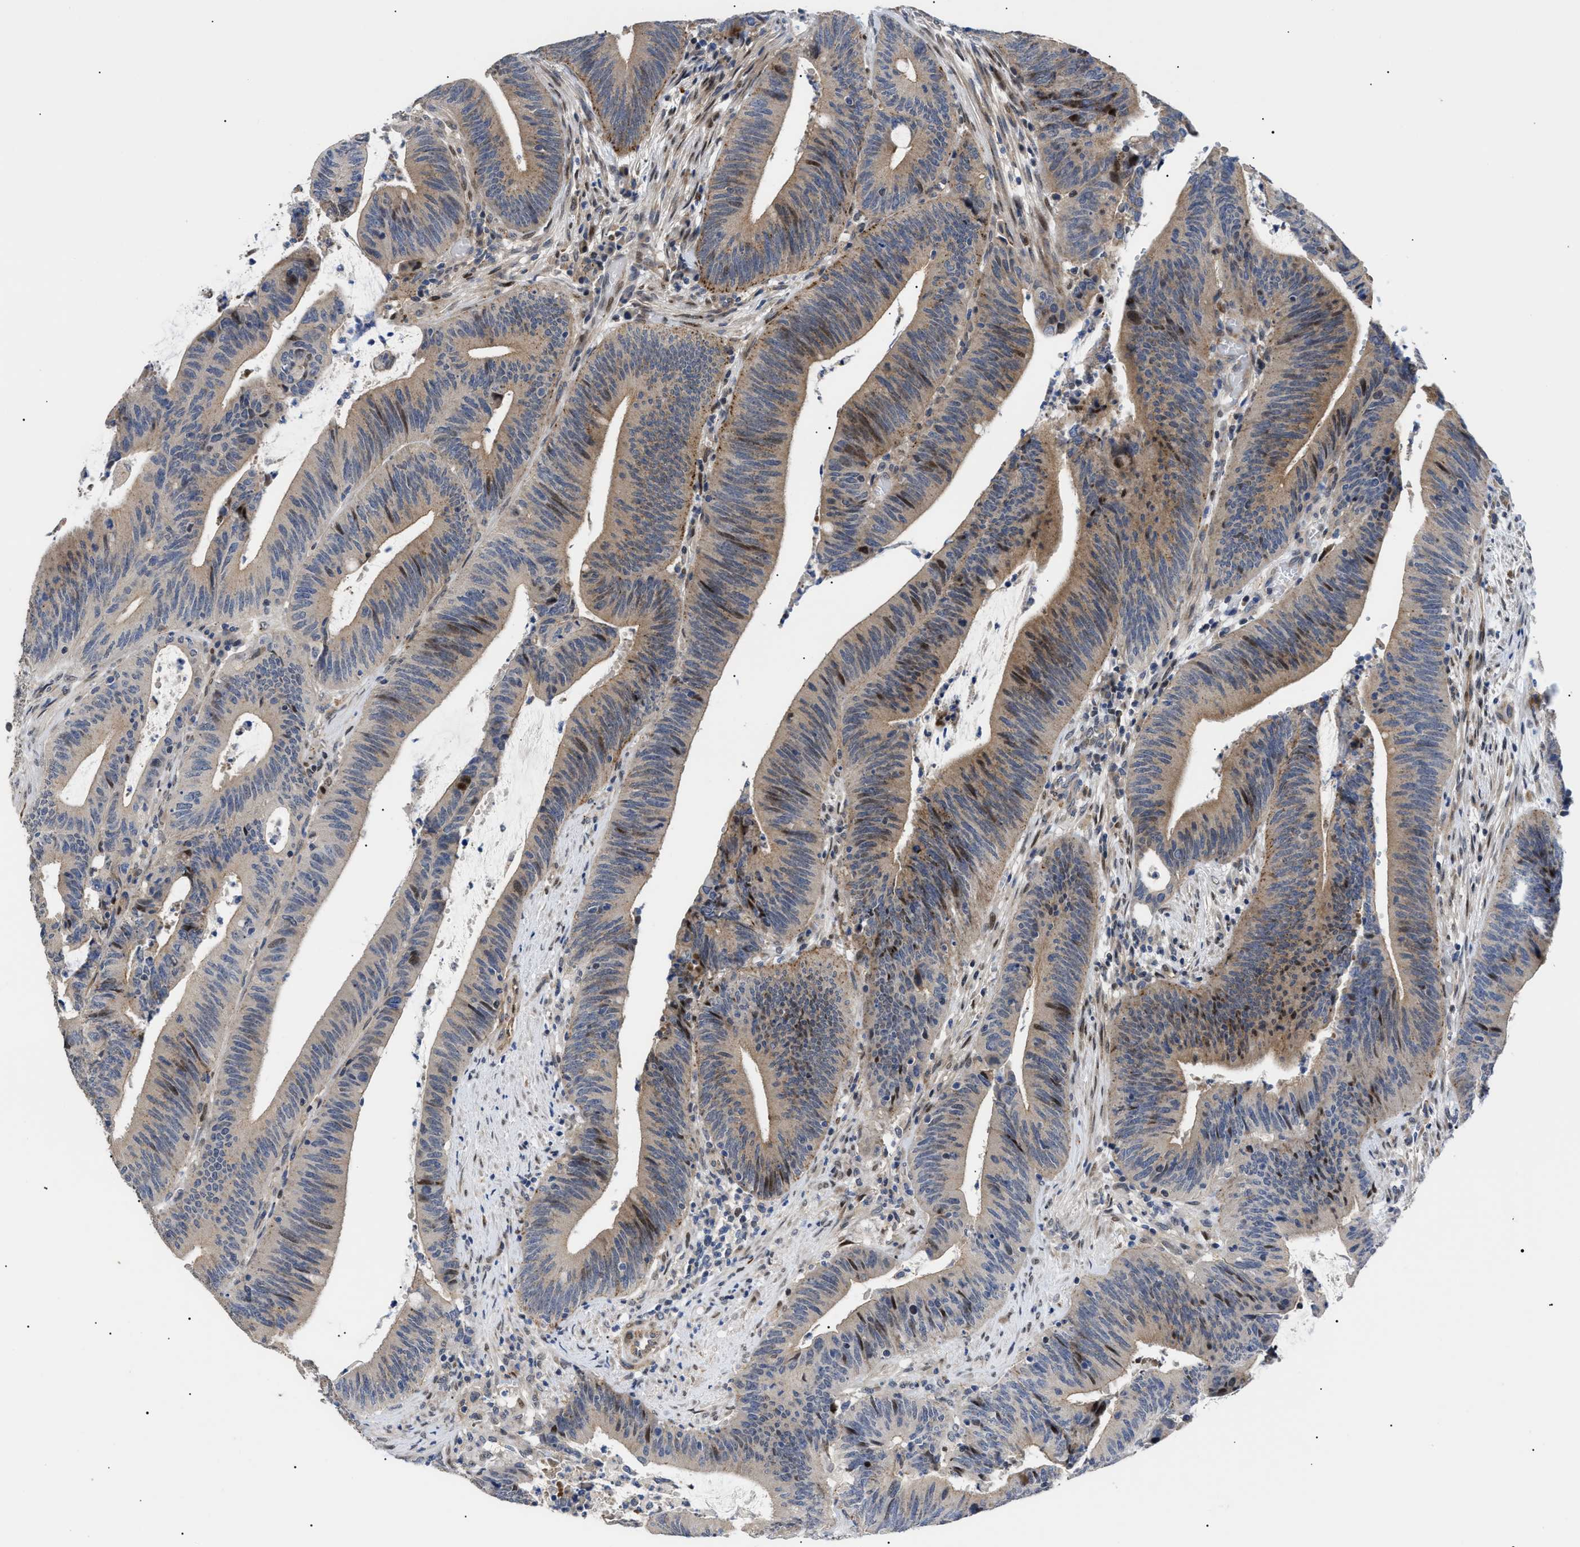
{"staining": {"intensity": "moderate", "quantity": ">75%", "location": "cytoplasmic/membranous,nuclear"}, "tissue": "colorectal cancer", "cell_type": "Tumor cells", "image_type": "cancer", "snomed": [{"axis": "morphology", "description": "Normal tissue, NOS"}, {"axis": "morphology", "description": "Adenocarcinoma, NOS"}, {"axis": "topography", "description": "Rectum"}], "caption": "Adenocarcinoma (colorectal) tissue demonstrates moderate cytoplasmic/membranous and nuclear staining in approximately >75% of tumor cells, visualized by immunohistochemistry.", "gene": "SFXN5", "patient": {"sex": "female", "age": 66}}